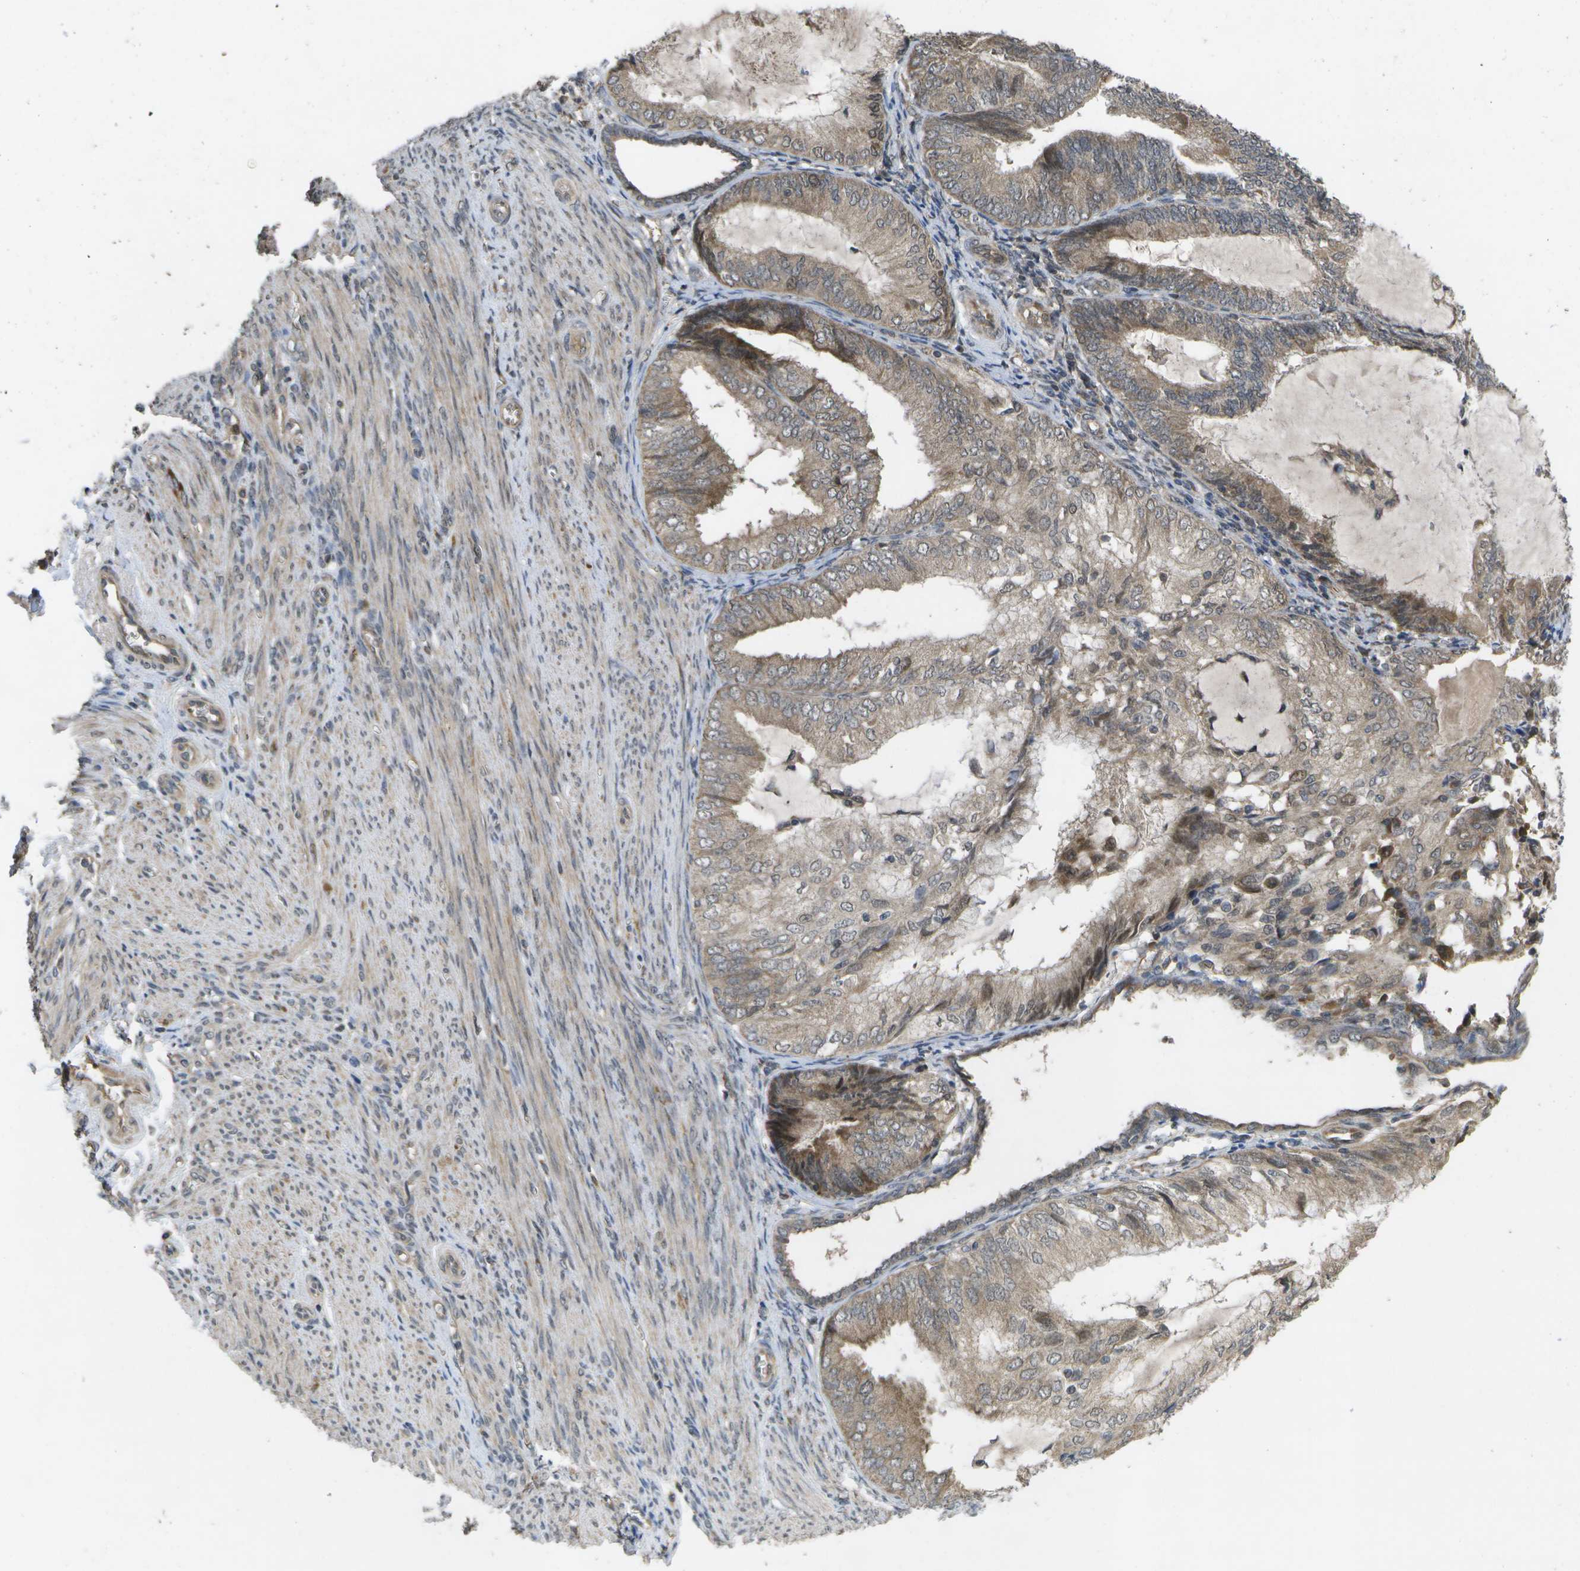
{"staining": {"intensity": "weak", "quantity": ">75%", "location": "cytoplasmic/membranous,nuclear"}, "tissue": "endometrial cancer", "cell_type": "Tumor cells", "image_type": "cancer", "snomed": [{"axis": "morphology", "description": "Adenocarcinoma, NOS"}, {"axis": "topography", "description": "Endometrium"}], "caption": "Immunohistochemistry image of neoplastic tissue: human endometrial cancer (adenocarcinoma) stained using immunohistochemistry (IHC) demonstrates low levels of weak protein expression localized specifically in the cytoplasmic/membranous and nuclear of tumor cells, appearing as a cytoplasmic/membranous and nuclear brown color.", "gene": "ALAS1", "patient": {"sex": "female", "age": 81}}